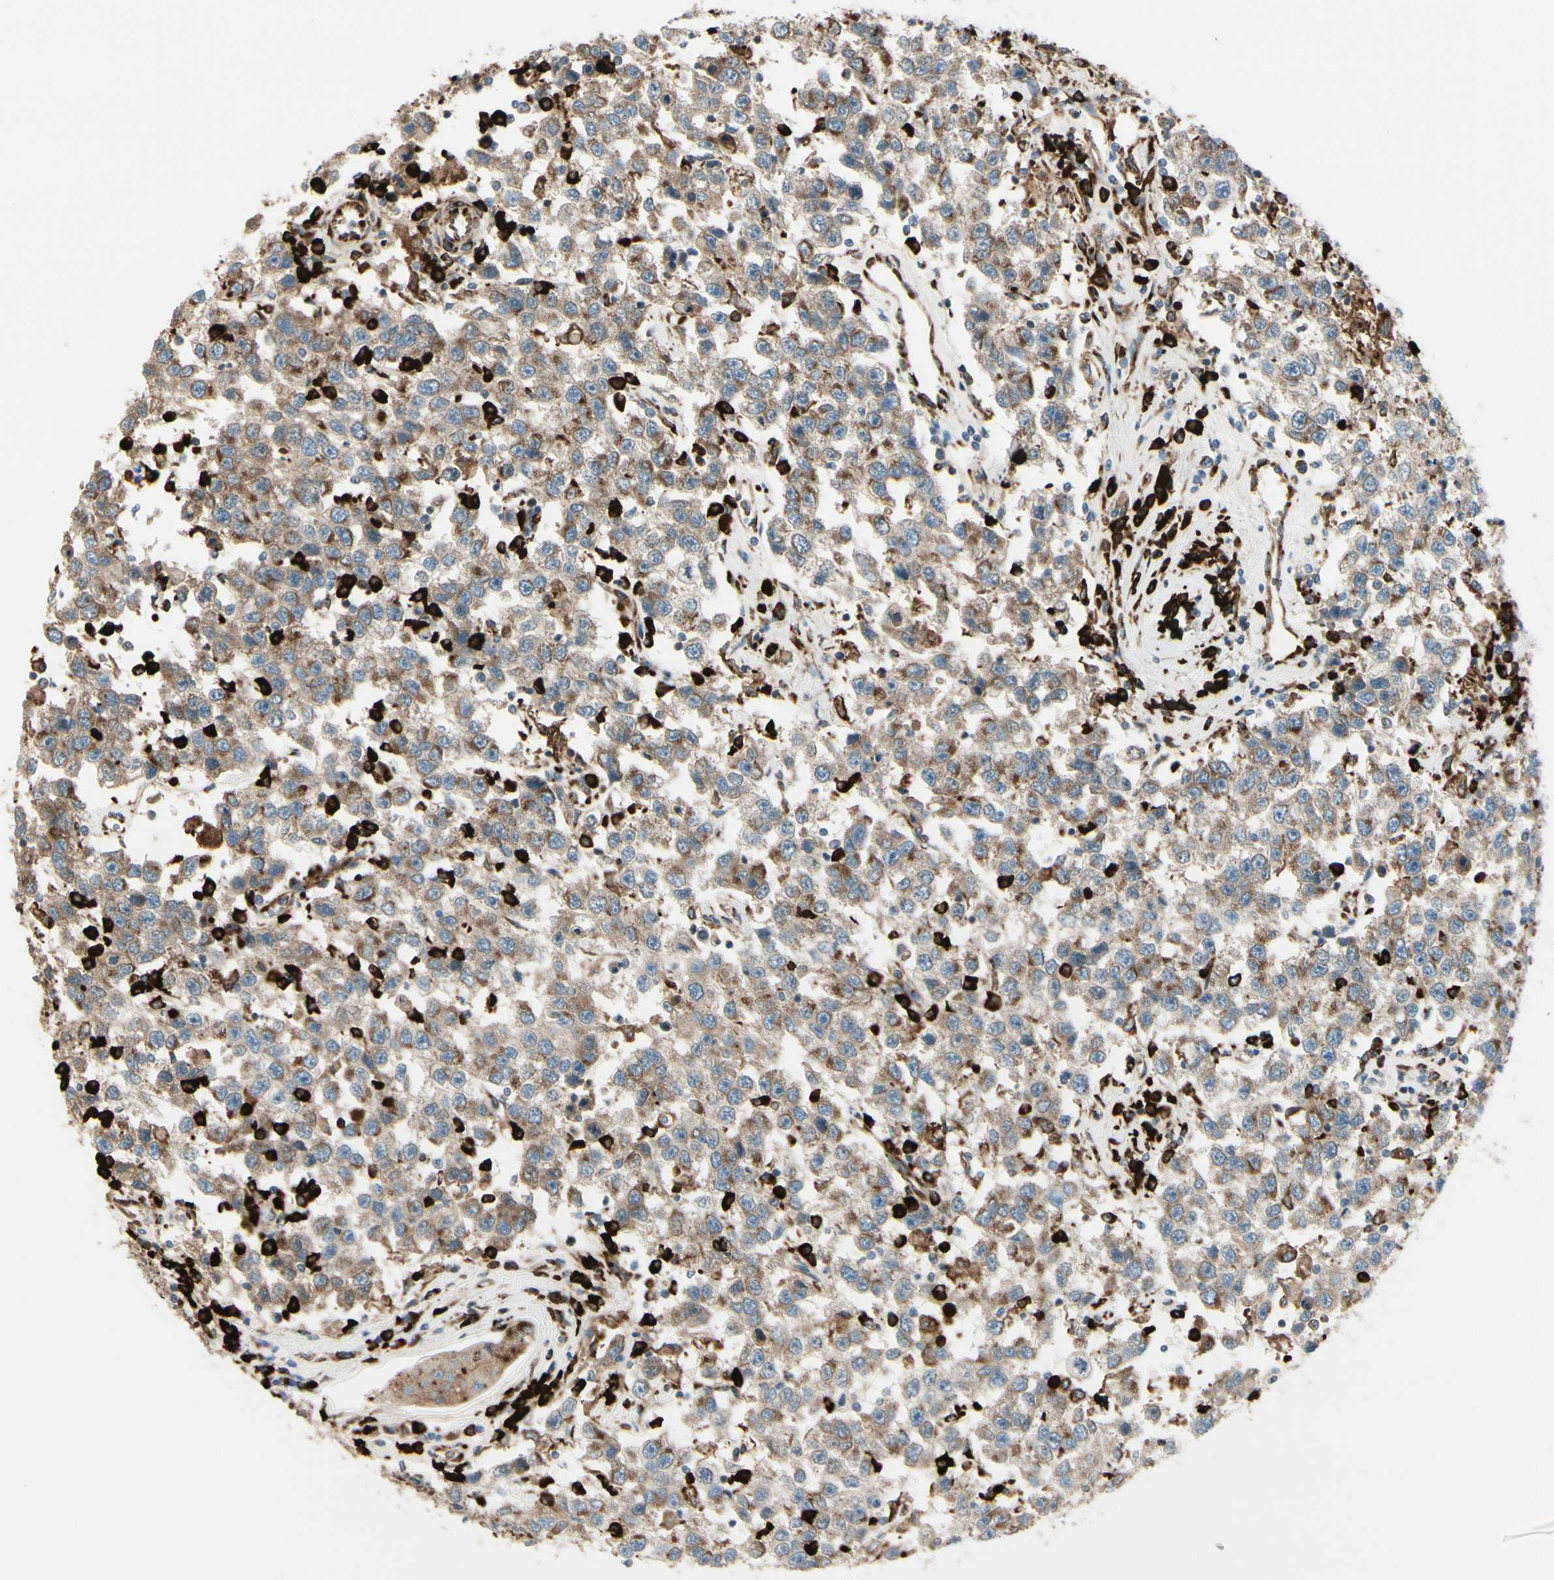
{"staining": {"intensity": "moderate", "quantity": ">75%", "location": "cytoplasmic/membranous"}, "tissue": "testis cancer", "cell_type": "Tumor cells", "image_type": "cancer", "snomed": [{"axis": "morphology", "description": "Seminoma, NOS"}, {"axis": "topography", "description": "Testis"}], "caption": "Testis seminoma was stained to show a protein in brown. There is medium levels of moderate cytoplasmic/membranous expression in about >75% of tumor cells. (brown staining indicates protein expression, while blue staining denotes nuclei).", "gene": "RRBP1", "patient": {"sex": "male", "age": 41}}